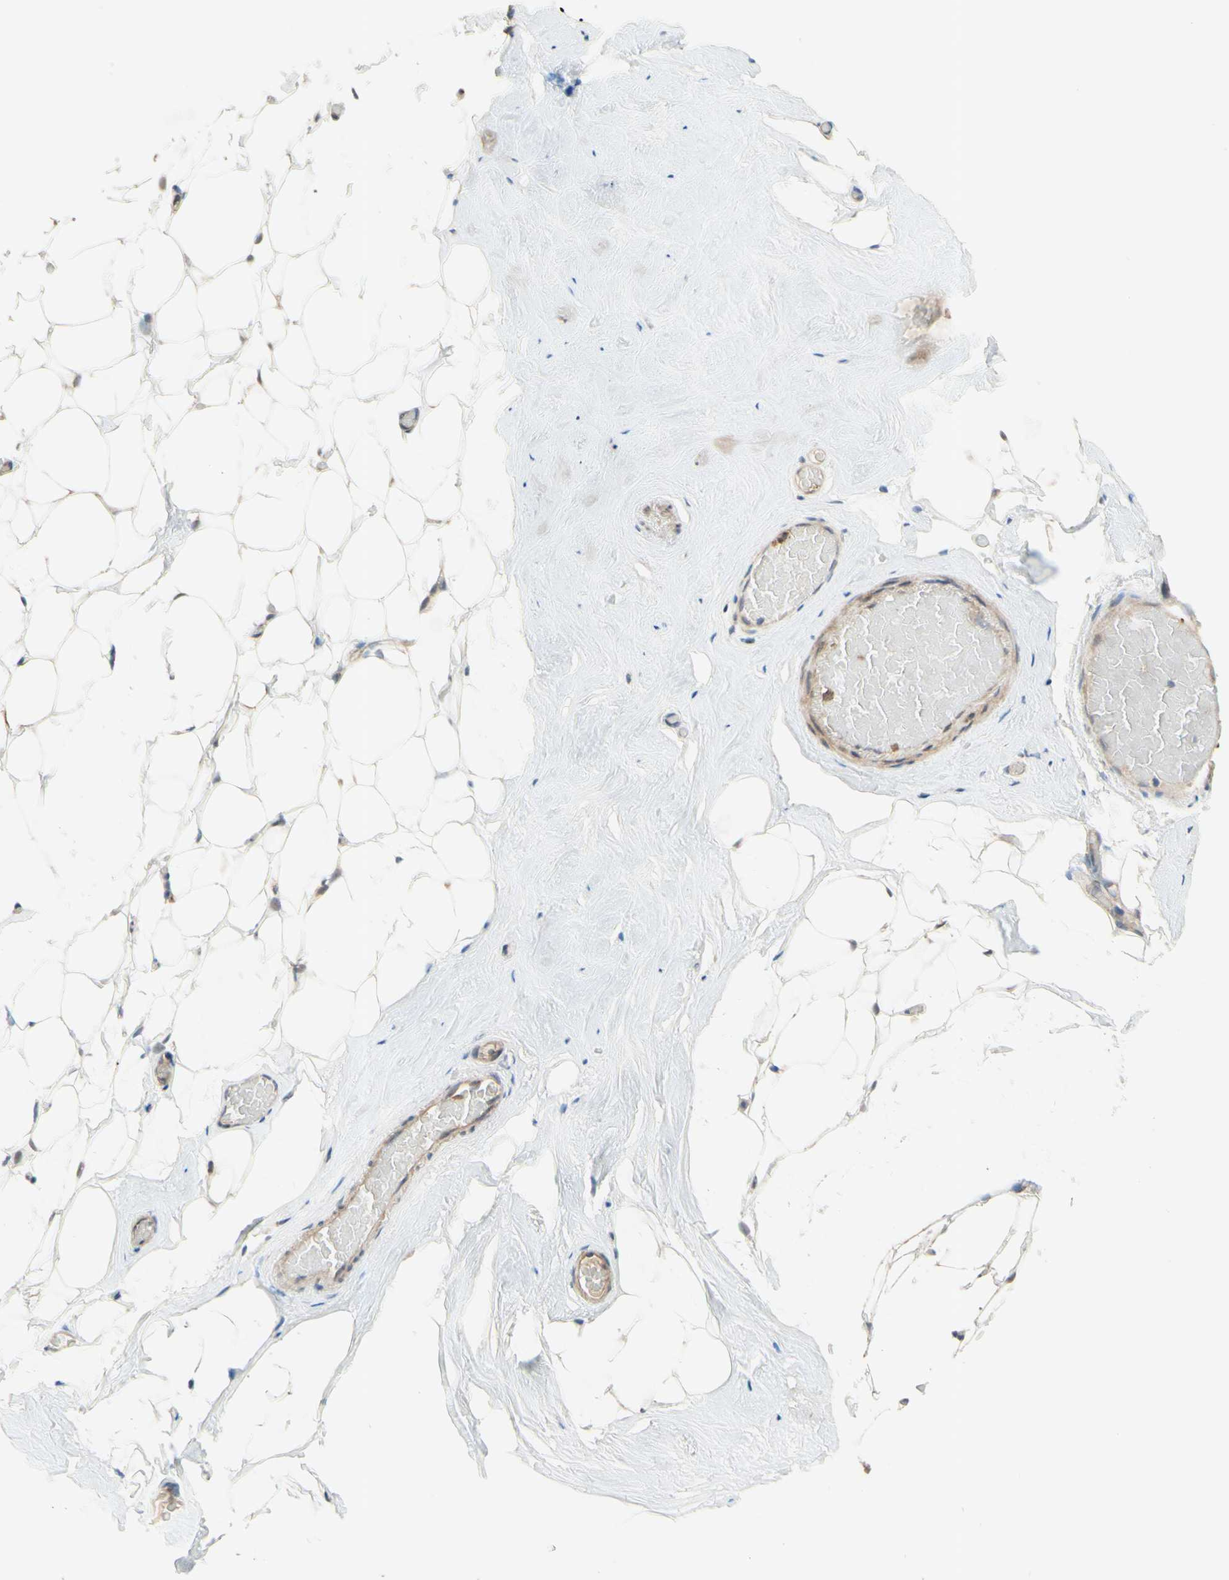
{"staining": {"intensity": "negative", "quantity": "none", "location": "none"}, "tissue": "breast", "cell_type": "Adipocytes", "image_type": "normal", "snomed": [{"axis": "morphology", "description": "Normal tissue, NOS"}, {"axis": "topography", "description": "Breast"}], "caption": "Micrograph shows no protein expression in adipocytes of normal breast. (DAB (3,3'-diaminobenzidine) IHC, high magnification).", "gene": "GATA1", "patient": {"sex": "female", "age": 75}}